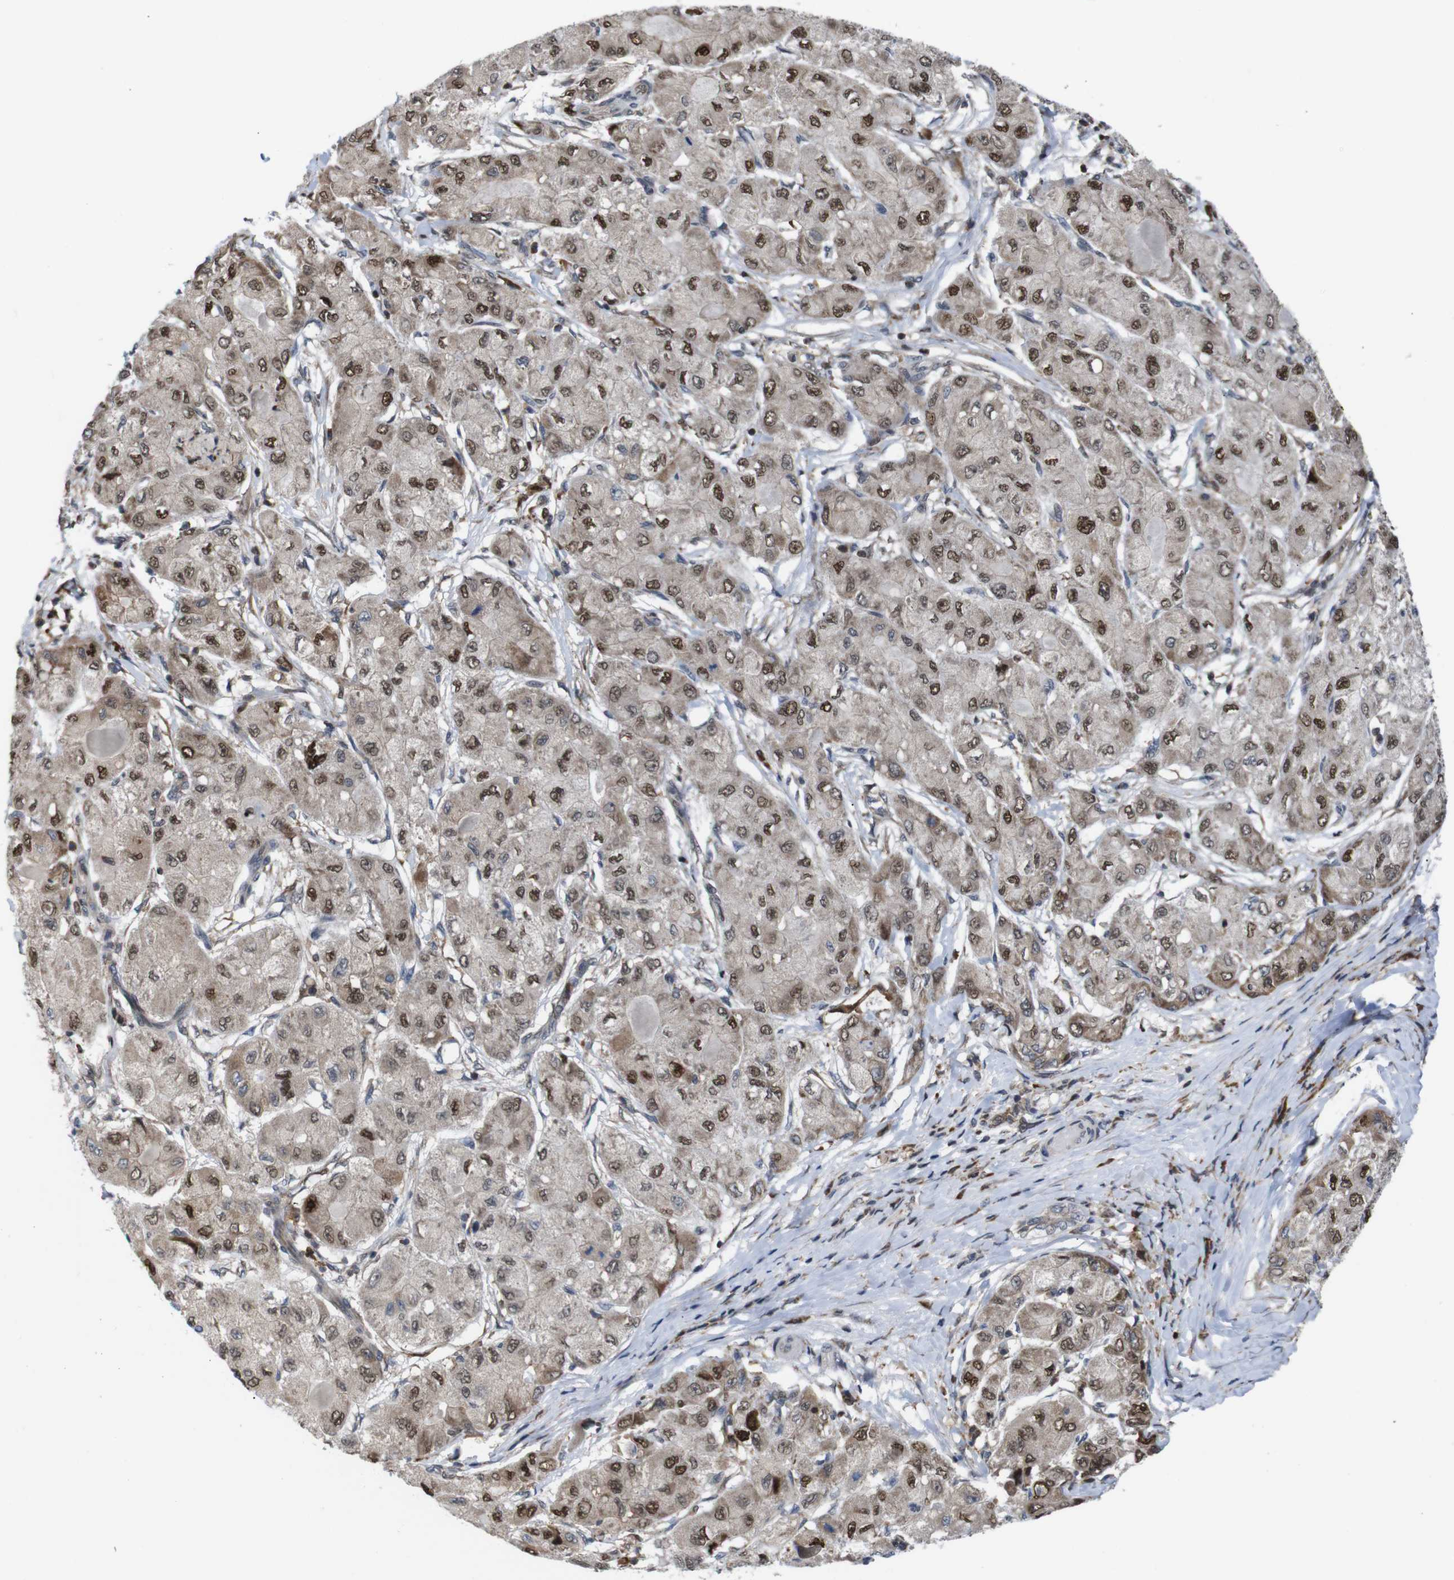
{"staining": {"intensity": "moderate", "quantity": ">75%", "location": "cytoplasmic/membranous,nuclear"}, "tissue": "liver cancer", "cell_type": "Tumor cells", "image_type": "cancer", "snomed": [{"axis": "morphology", "description": "Carcinoma, Hepatocellular, NOS"}, {"axis": "topography", "description": "Liver"}], "caption": "DAB (3,3'-diaminobenzidine) immunohistochemical staining of human liver cancer exhibits moderate cytoplasmic/membranous and nuclear protein staining in about >75% of tumor cells.", "gene": "PTPN1", "patient": {"sex": "male", "age": 80}}